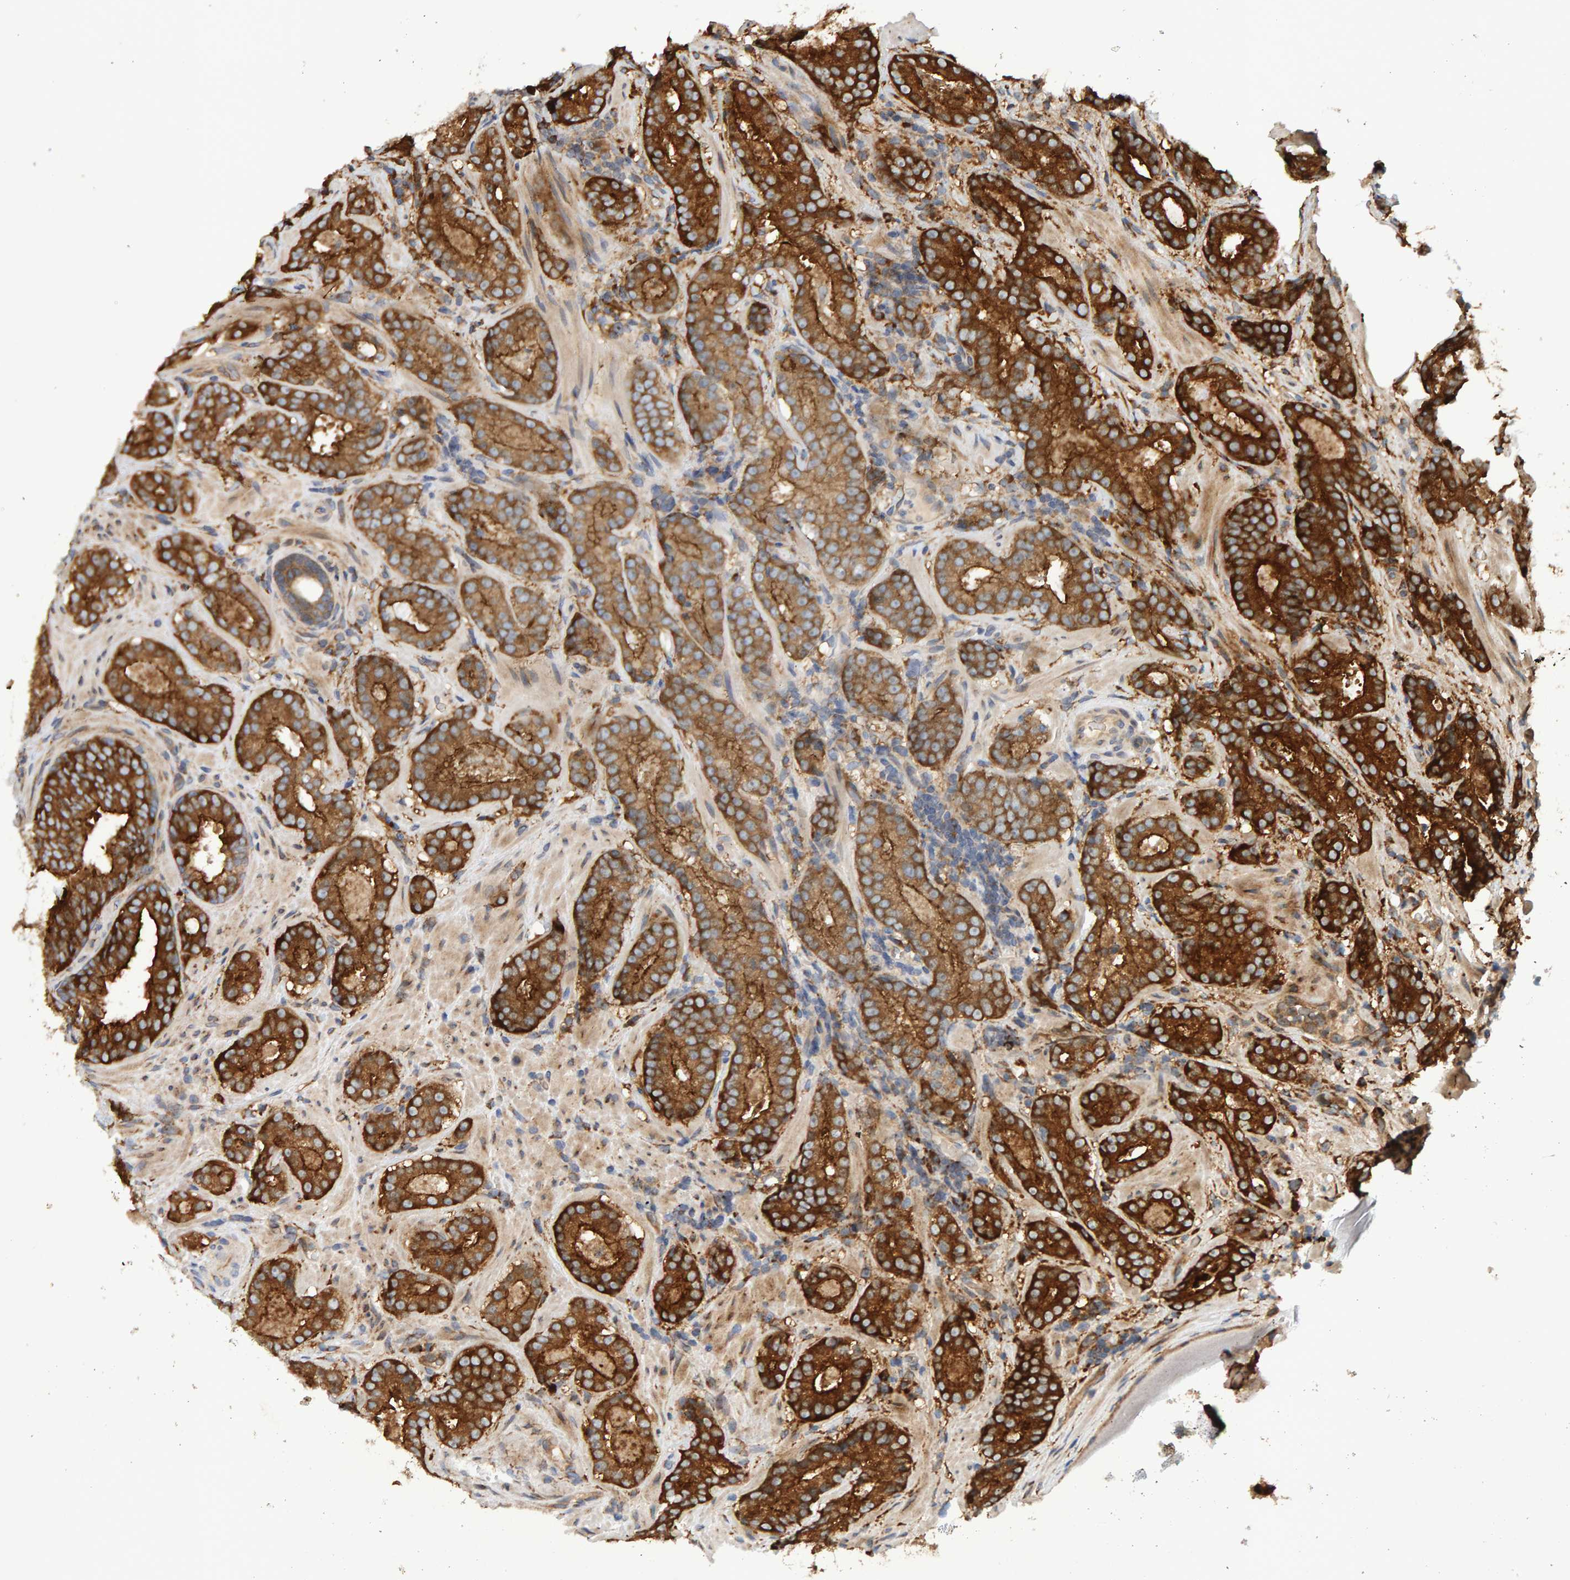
{"staining": {"intensity": "strong", "quantity": ">75%", "location": "cytoplasmic/membranous"}, "tissue": "prostate cancer", "cell_type": "Tumor cells", "image_type": "cancer", "snomed": [{"axis": "morphology", "description": "Adenocarcinoma, Low grade"}, {"axis": "topography", "description": "Prostate"}], "caption": "A high amount of strong cytoplasmic/membranous expression is identified in approximately >75% of tumor cells in prostate cancer tissue.", "gene": "BAIAP2", "patient": {"sex": "male", "age": 69}}